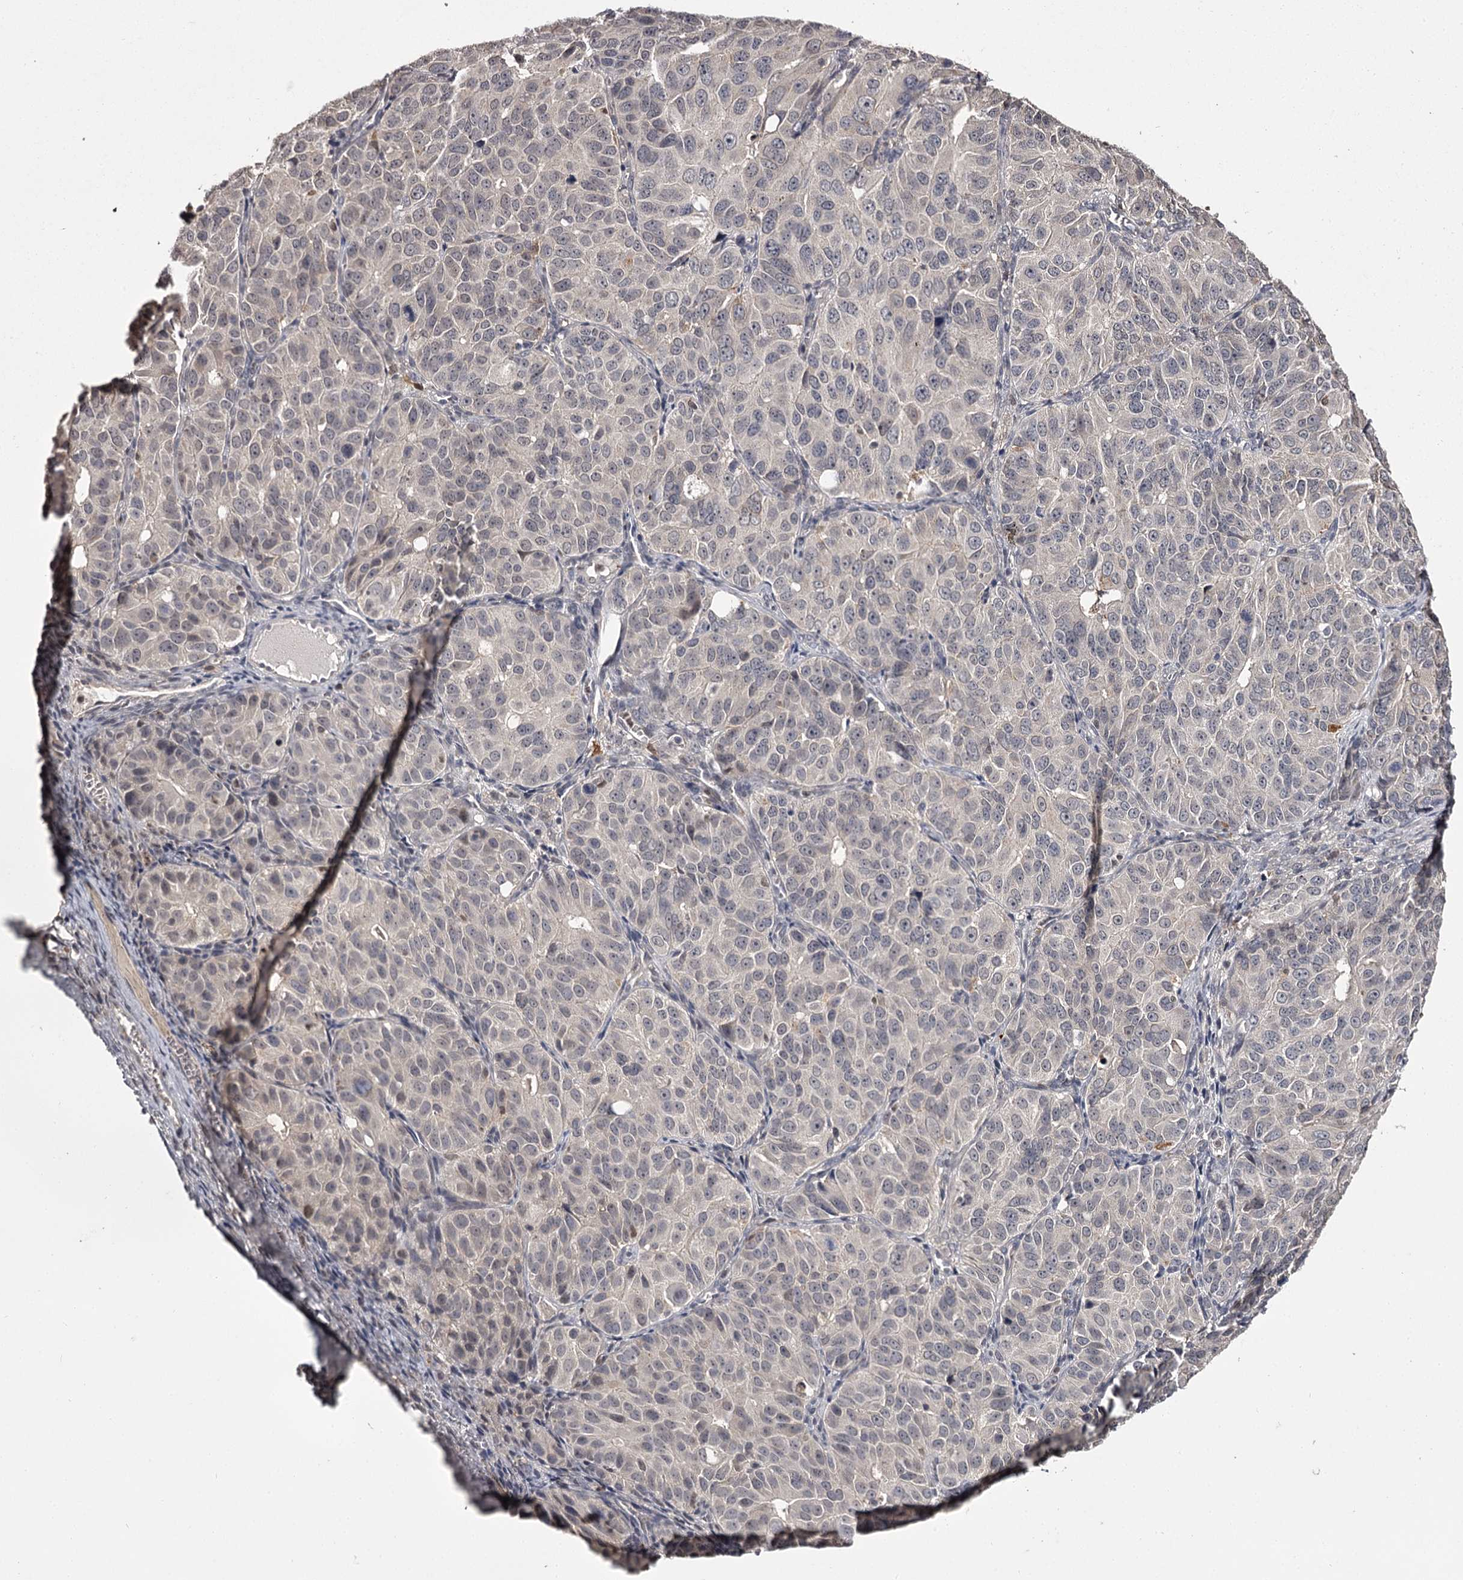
{"staining": {"intensity": "negative", "quantity": "none", "location": "none"}, "tissue": "ovarian cancer", "cell_type": "Tumor cells", "image_type": "cancer", "snomed": [{"axis": "morphology", "description": "Carcinoma, endometroid"}, {"axis": "topography", "description": "Ovary"}], "caption": "This is an IHC photomicrograph of ovarian cancer (endometroid carcinoma). There is no positivity in tumor cells.", "gene": "SLC32A1", "patient": {"sex": "female", "age": 51}}